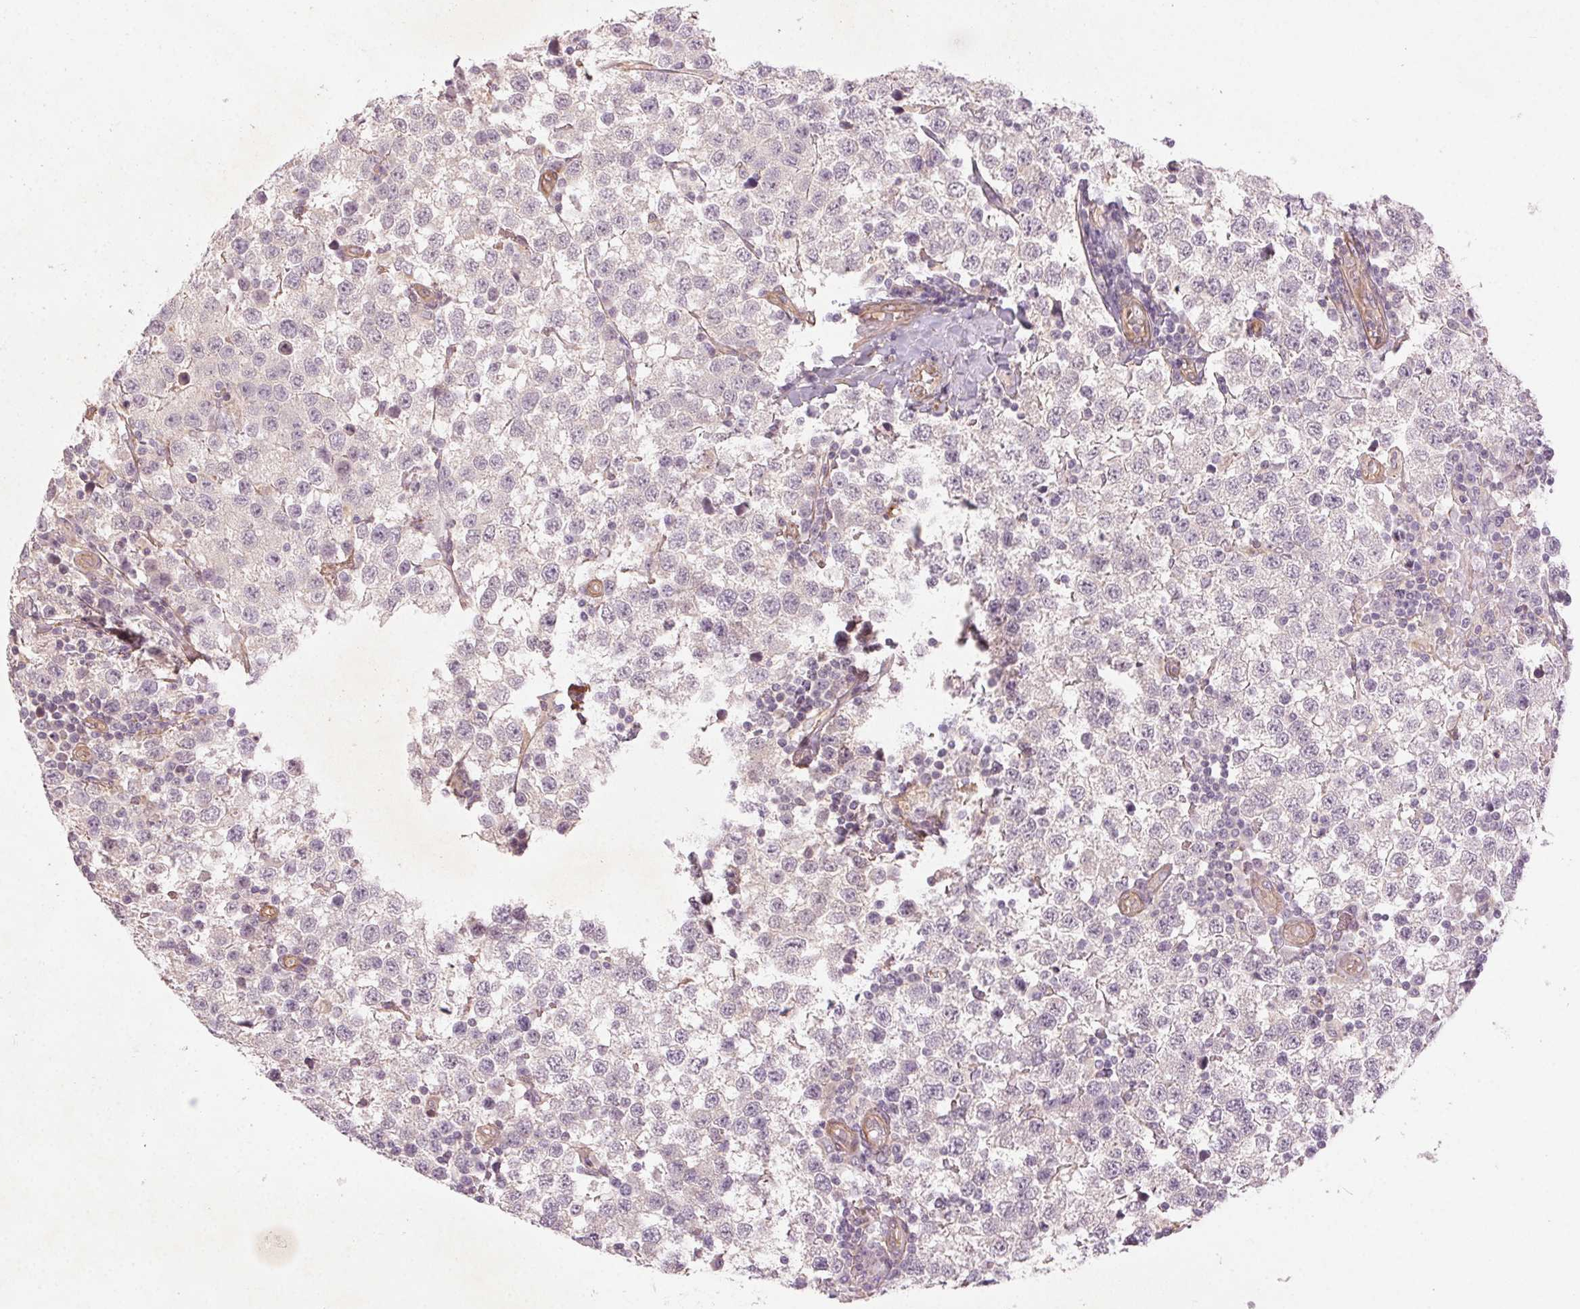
{"staining": {"intensity": "negative", "quantity": "none", "location": "none"}, "tissue": "testis cancer", "cell_type": "Tumor cells", "image_type": "cancer", "snomed": [{"axis": "morphology", "description": "Seminoma, NOS"}, {"axis": "topography", "description": "Testis"}], "caption": "This image is of testis cancer stained with immunohistochemistry to label a protein in brown with the nuclei are counter-stained blue. There is no positivity in tumor cells. The staining was performed using DAB to visualize the protein expression in brown, while the nuclei were stained in blue with hematoxylin (Magnification: 20x).", "gene": "CCSER1", "patient": {"sex": "male", "age": 34}}